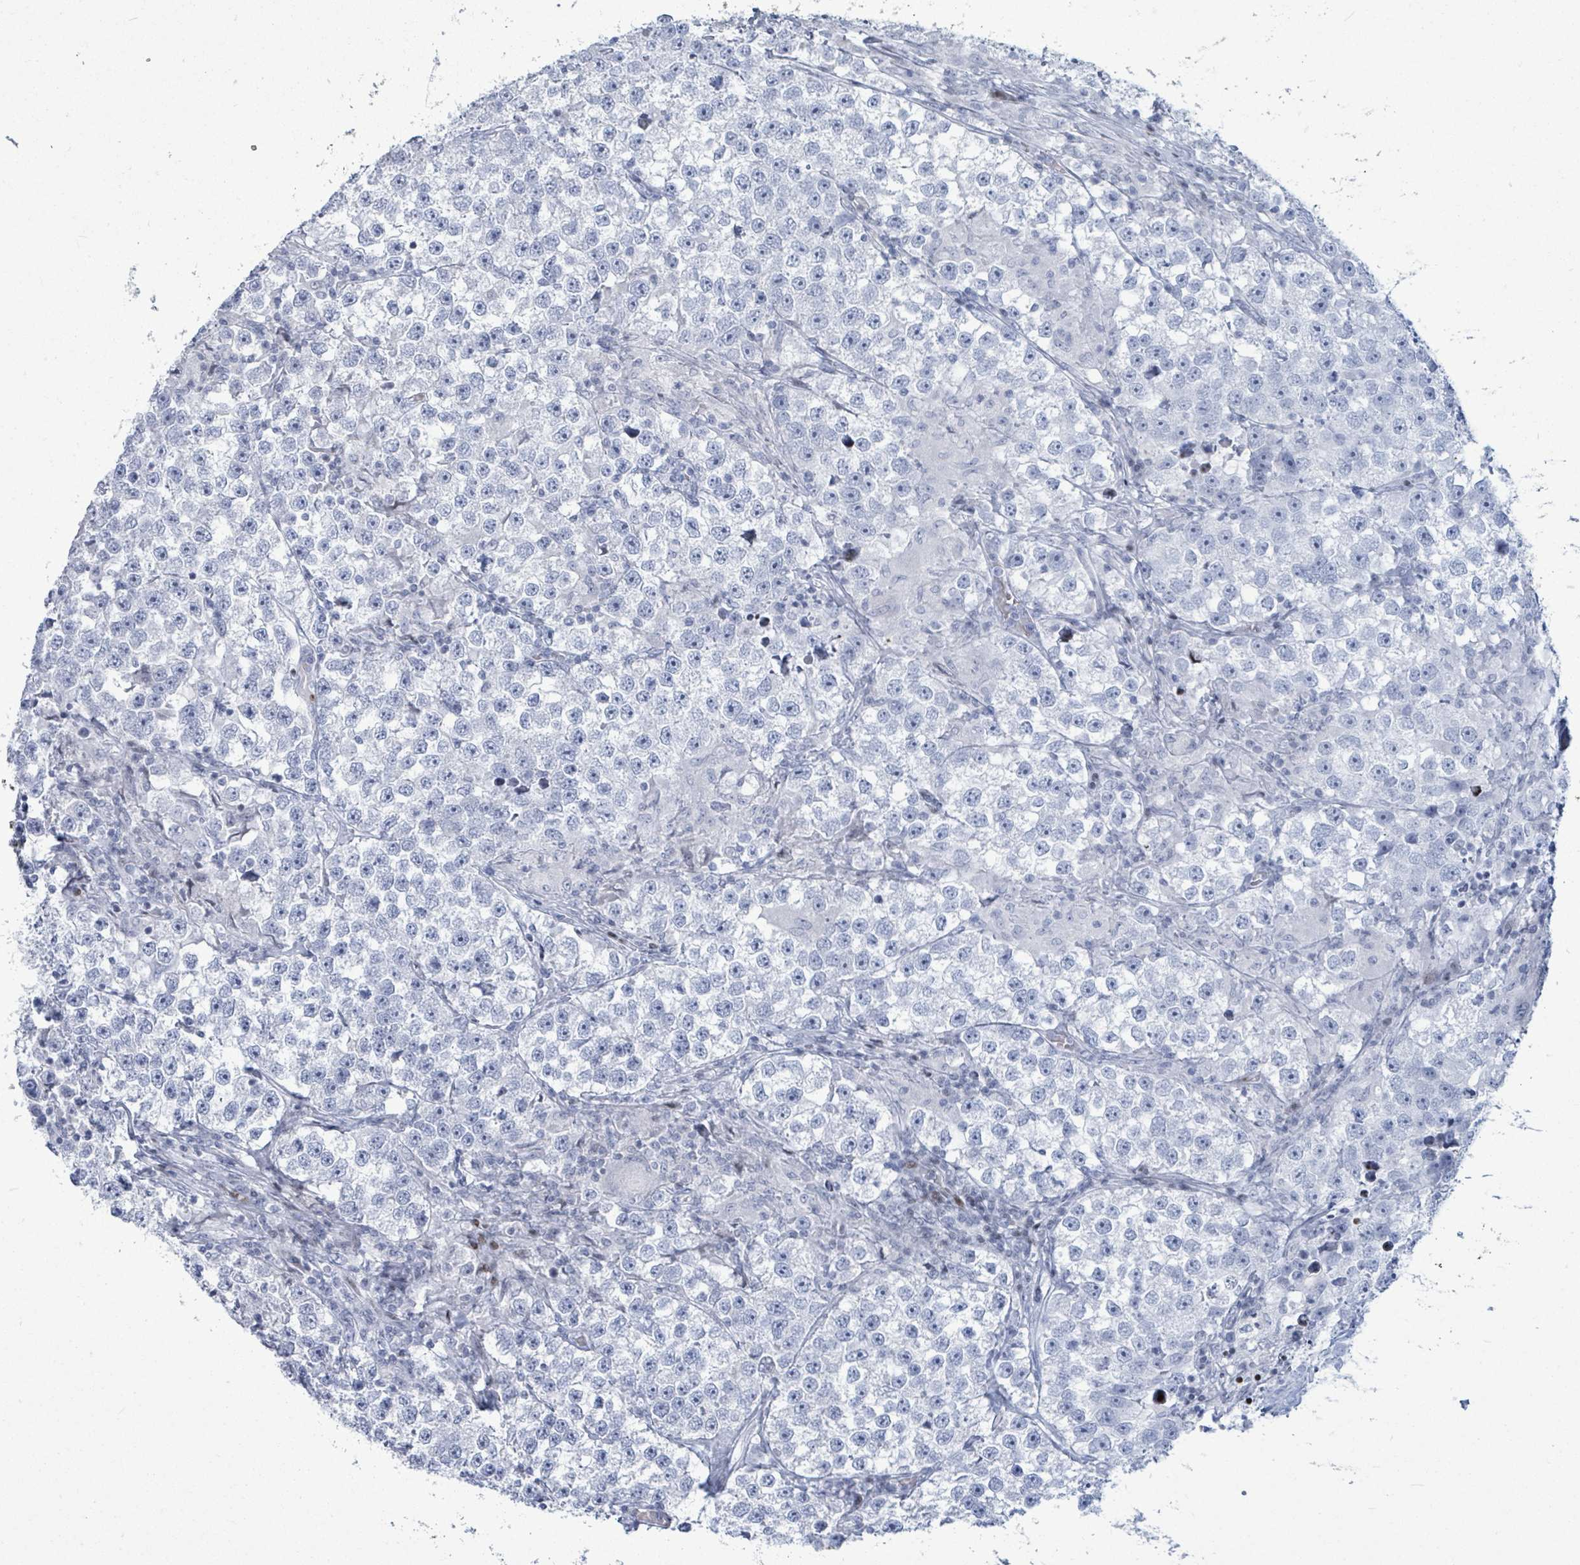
{"staining": {"intensity": "negative", "quantity": "none", "location": "none"}, "tissue": "testis cancer", "cell_type": "Tumor cells", "image_type": "cancer", "snomed": [{"axis": "morphology", "description": "Seminoma, NOS"}, {"axis": "topography", "description": "Testis"}], "caption": "Image shows no protein staining in tumor cells of testis cancer (seminoma) tissue.", "gene": "MALL", "patient": {"sex": "male", "age": 46}}